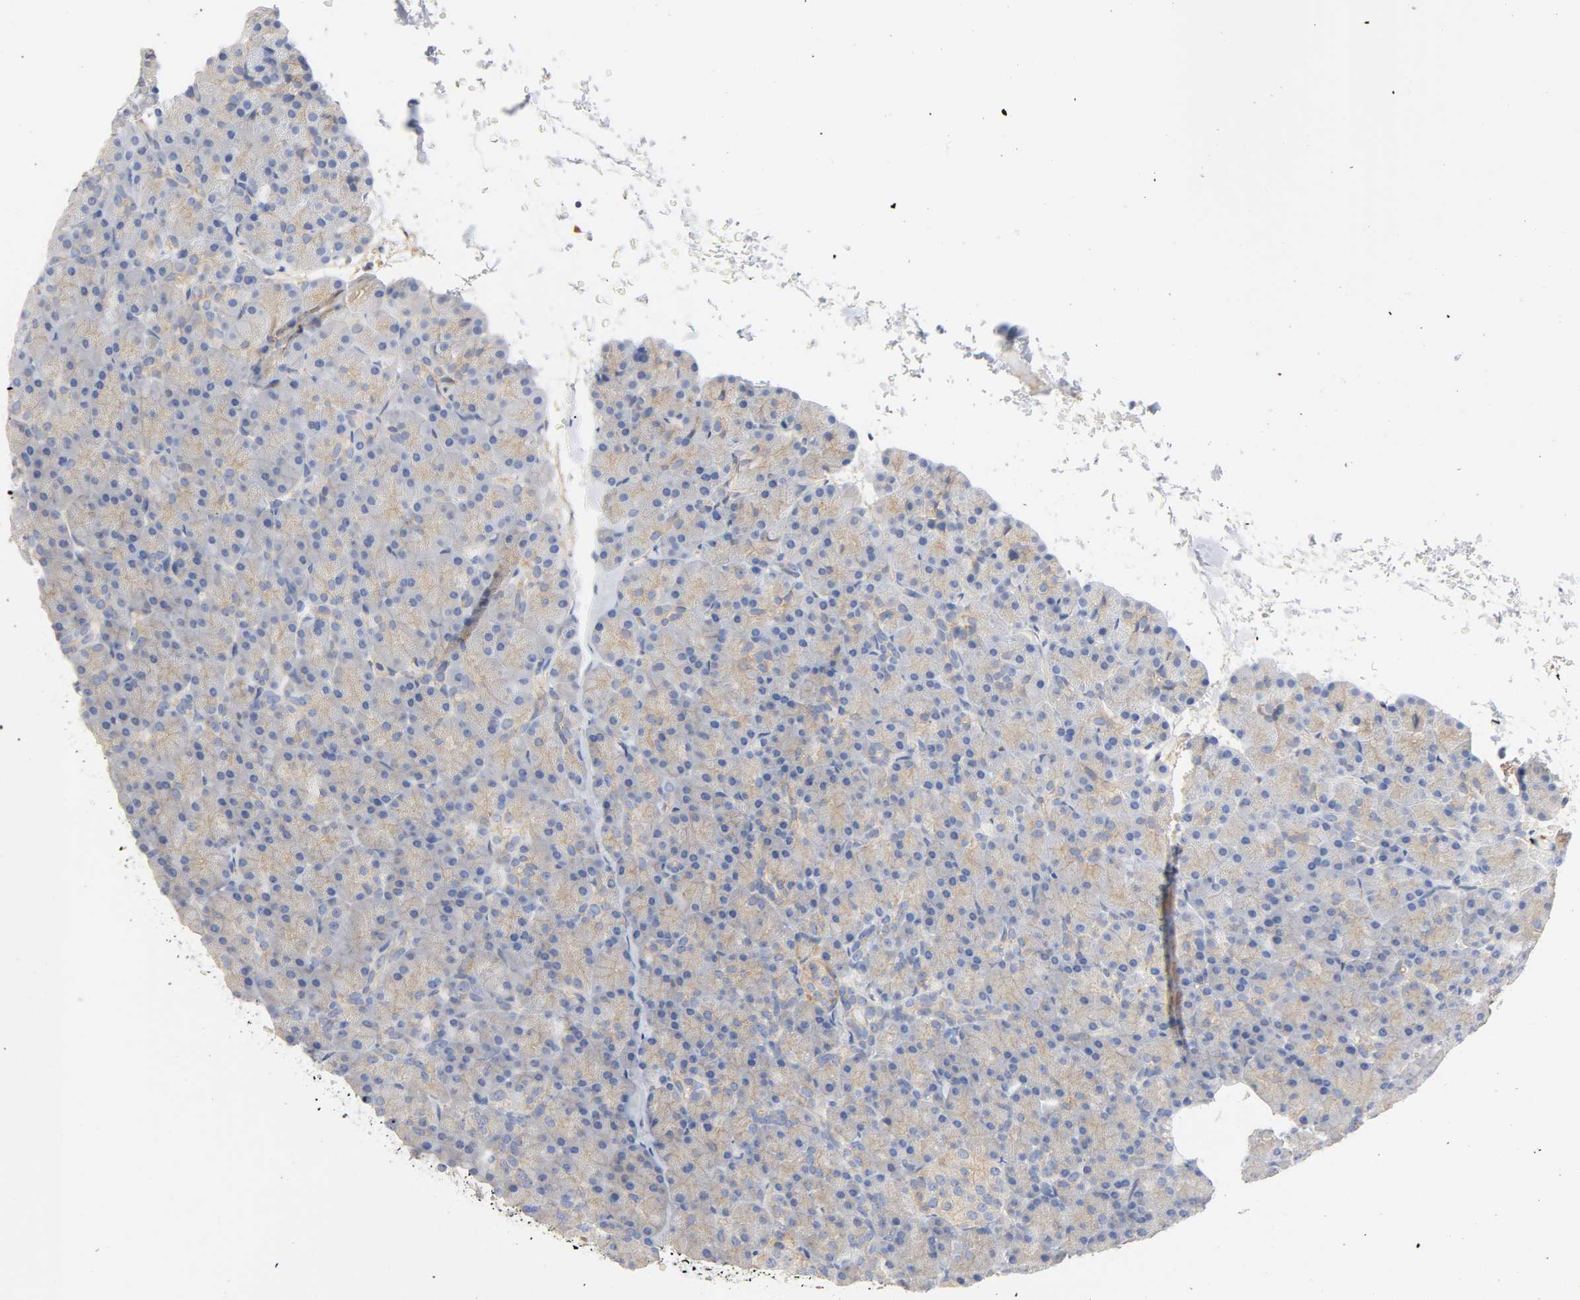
{"staining": {"intensity": "weak", "quantity": ">75%", "location": "cytoplasmic/membranous"}, "tissue": "pancreas", "cell_type": "Exocrine glandular cells", "image_type": "normal", "snomed": [{"axis": "morphology", "description": "Normal tissue, NOS"}, {"axis": "topography", "description": "Pancreas"}], "caption": "Protein staining exhibits weak cytoplasmic/membranous expression in approximately >75% of exocrine glandular cells in unremarkable pancreas. (DAB = brown stain, brightfield microscopy at high magnification).", "gene": "SRC", "patient": {"sex": "female", "age": 43}}